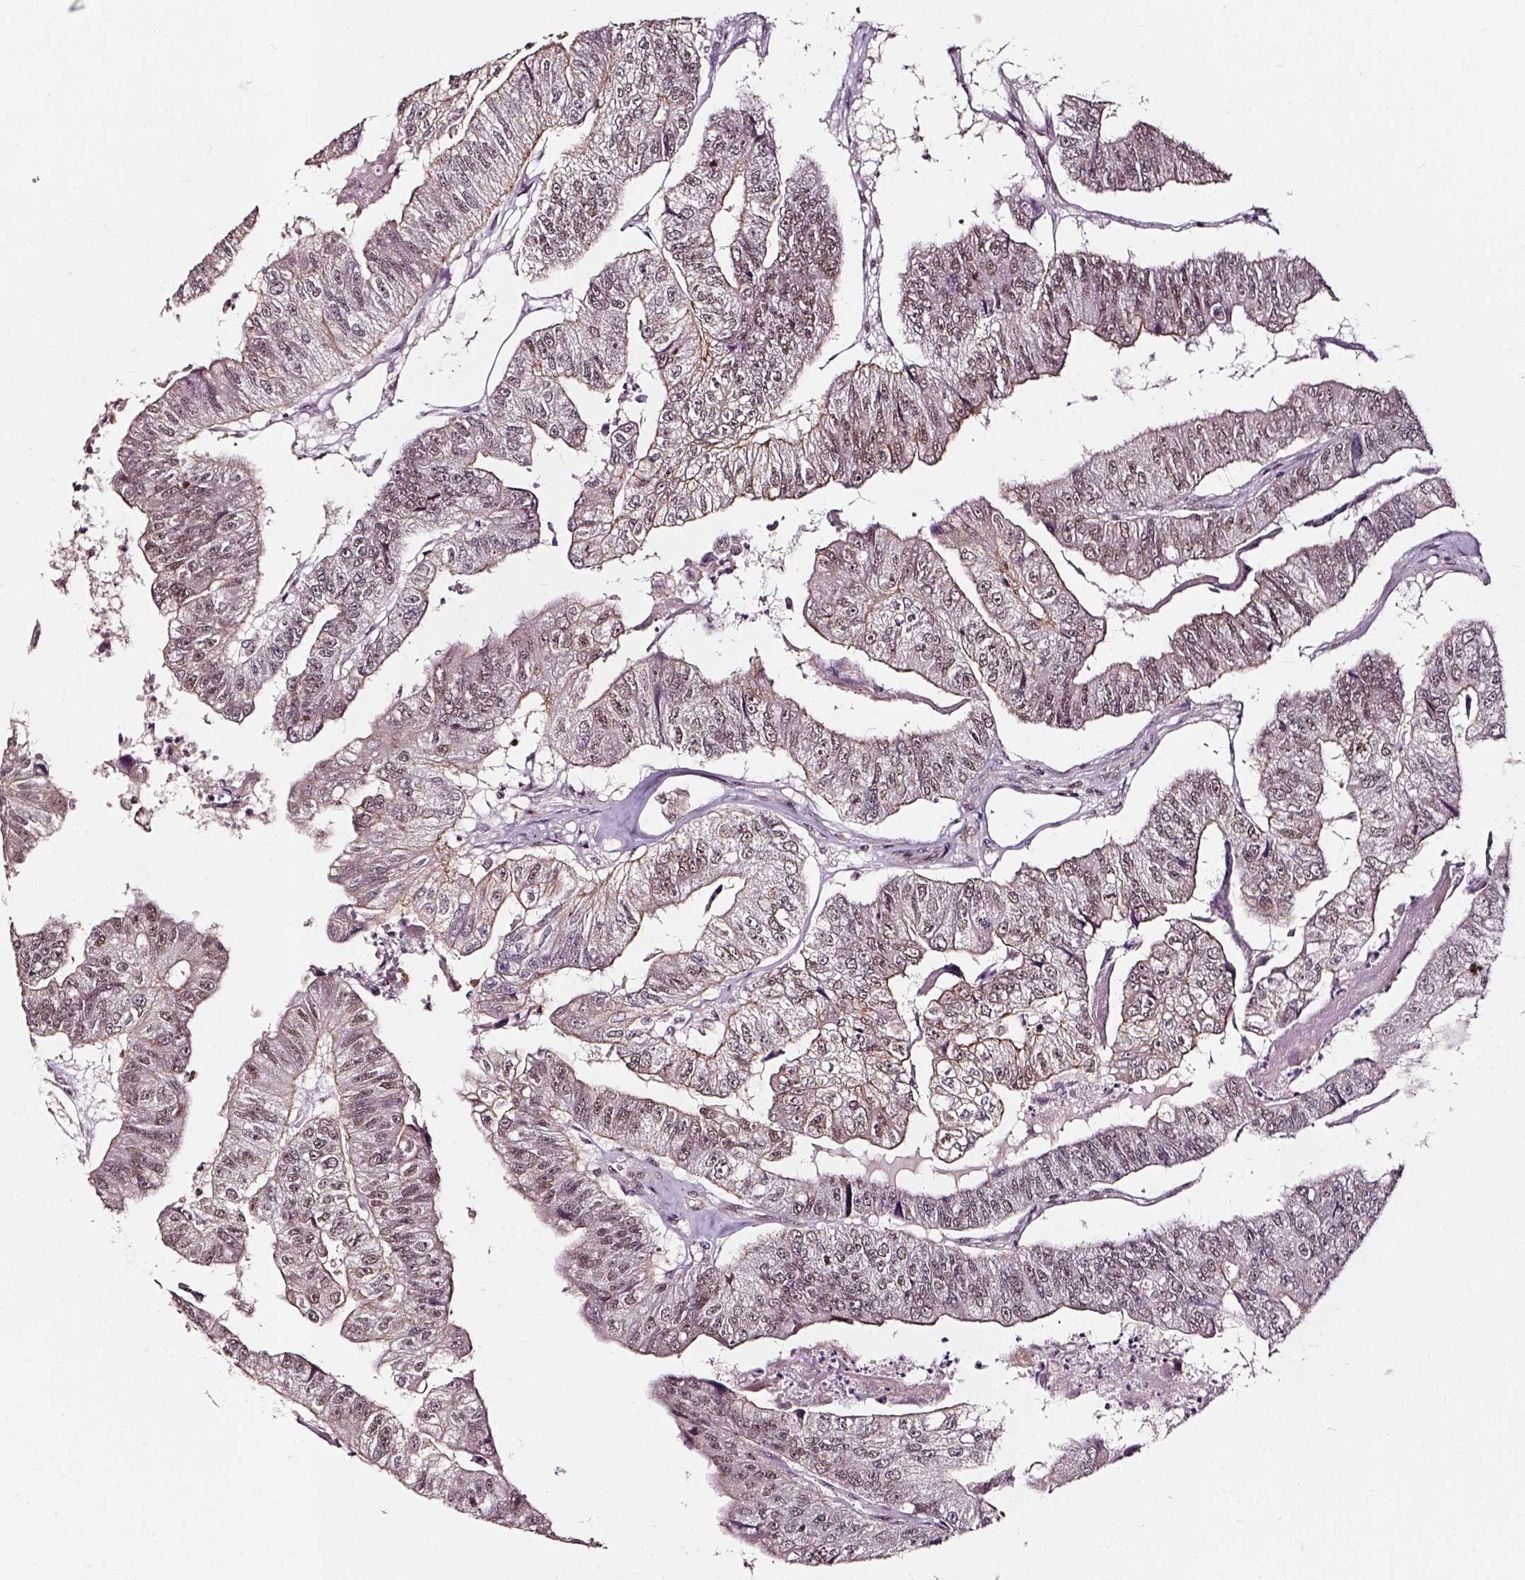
{"staining": {"intensity": "moderate", "quantity": "25%-75%", "location": "nuclear"}, "tissue": "colorectal cancer", "cell_type": "Tumor cells", "image_type": "cancer", "snomed": [{"axis": "morphology", "description": "Adenocarcinoma, NOS"}, {"axis": "topography", "description": "Colon"}], "caption": "Immunohistochemical staining of colorectal cancer (adenocarcinoma) reveals medium levels of moderate nuclear protein staining in approximately 25%-75% of tumor cells. (IHC, brightfield microscopy, high magnification).", "gene": "NACC1", "patient": {"sex": "female", "age": 67}}